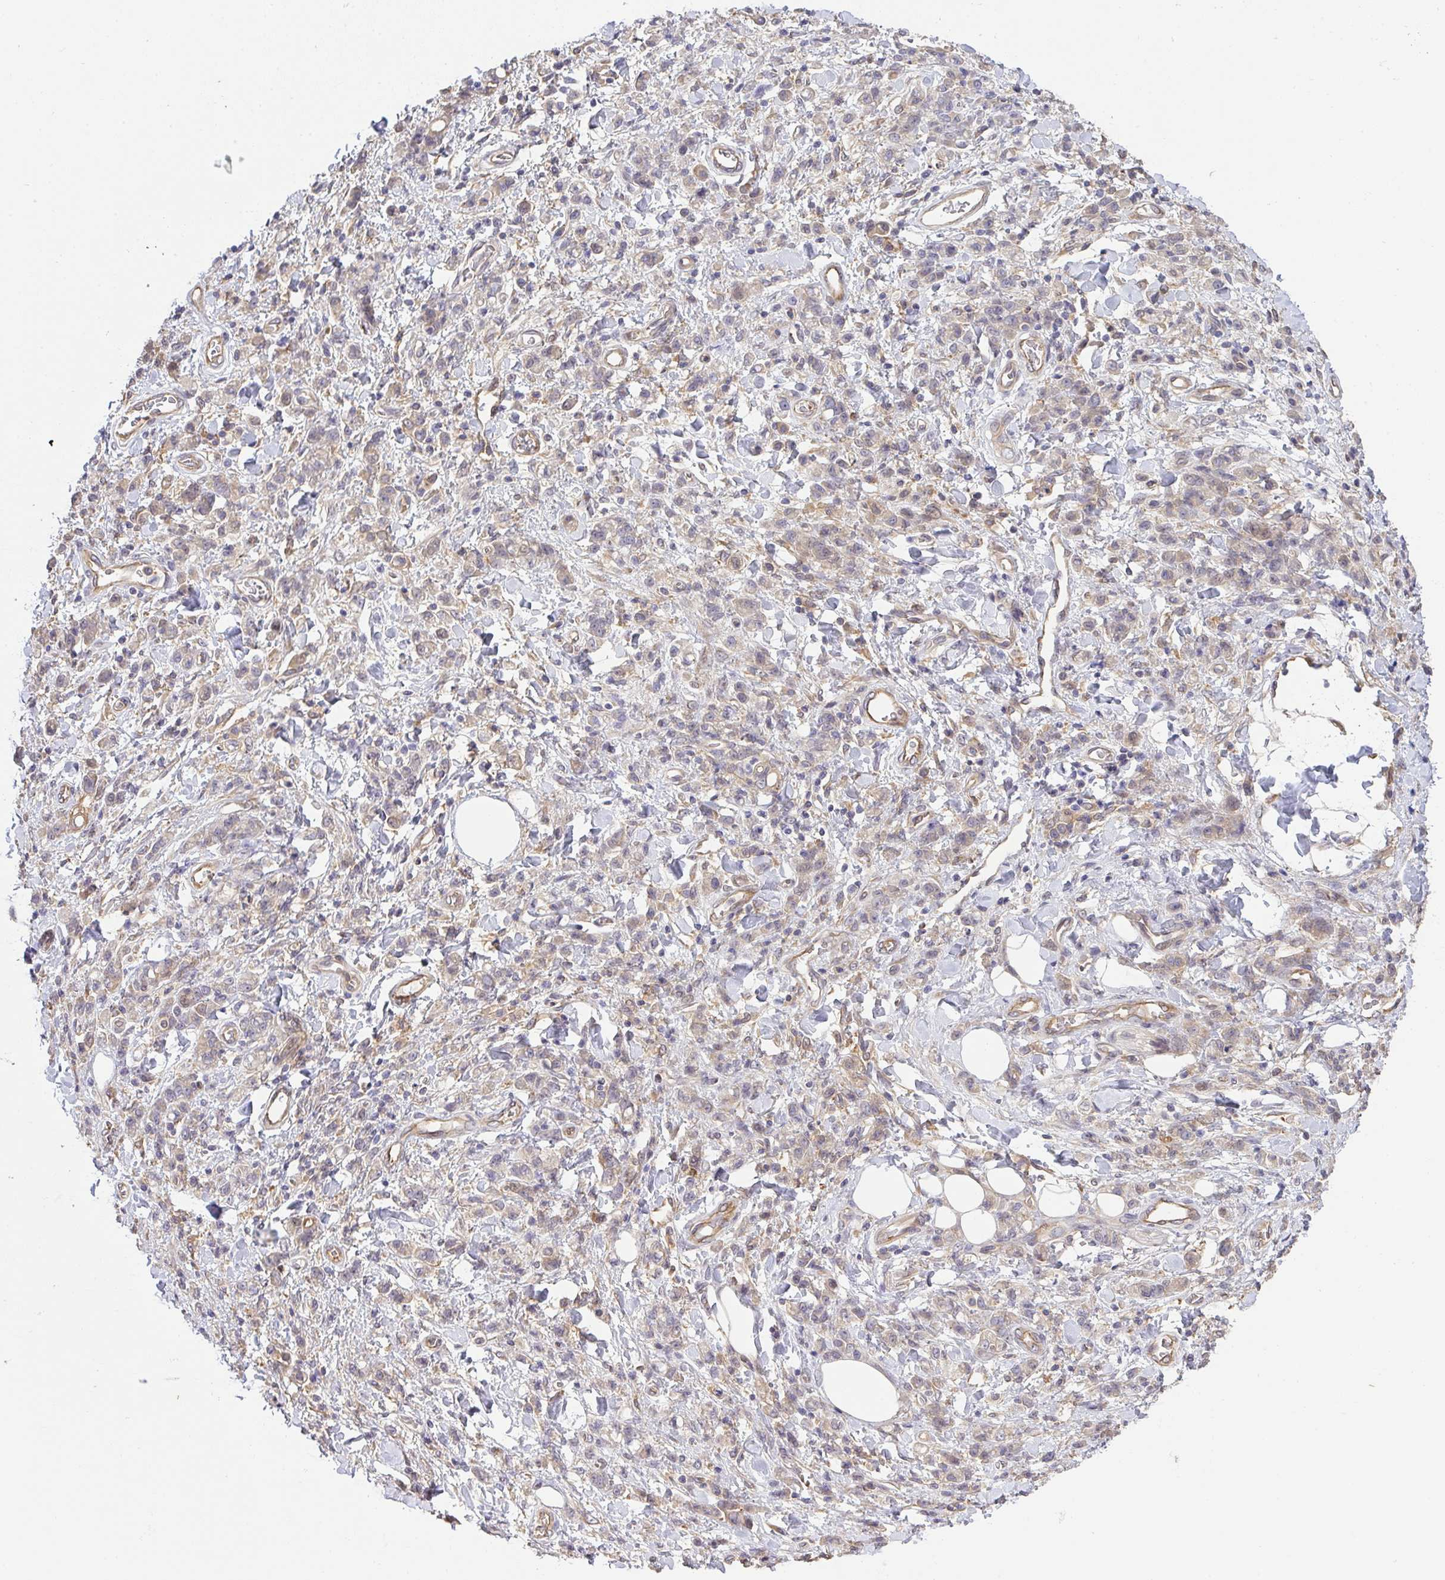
{"staining": {"intensity": "weak", "quantity": "25%-75%", "location": "cytoplasmic/membranous"}, "tissue": "stomach cancer", "cell_type": "Tumor cells", "image_type": "cancer", "snomed": [{"axis": "morphology", "description": "Adenocarcinoma, NOS"}, {"axis": "topography", "description": "Stomach"}], "caption": "Protein analysis of stomach cancer tissue shows weak cytoplasmic/membranous positivity in about 25%-75% of tumor cells. (DAB = brown stain, brightfield microscopy at high magnification).", "gene": "EEF1AKMT1", "patient": {"sex": "male", "age": 77}}